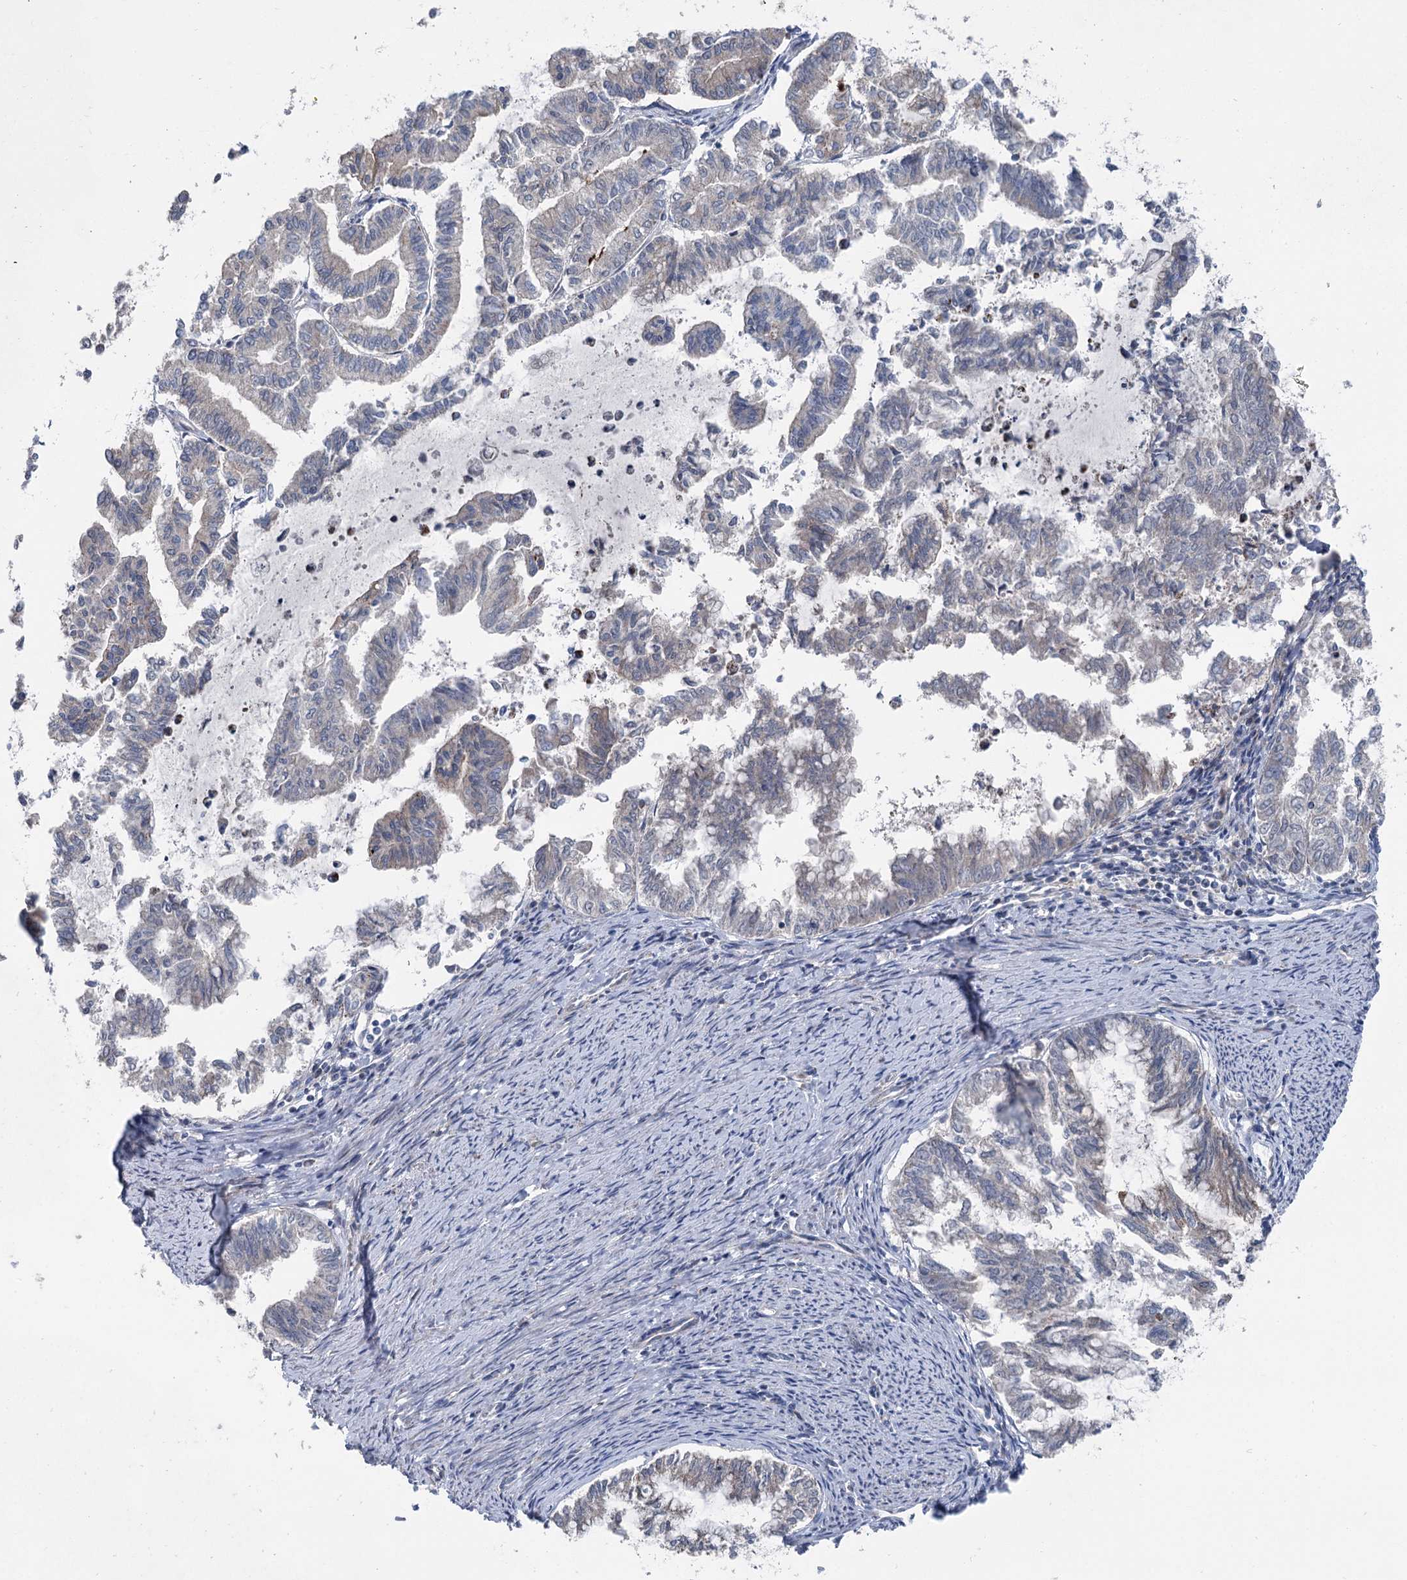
{"staining": {"intensity": "moderate", "quantity": "<25%", "location": "cytoplasmic/membranous"}, "tissue": "endometrial cancer", "cell_type": "Tumor cells", "image_type": "cancer", "snomed": [{"axis": "morphology", "description": "Adenocarcinoma, NOS"}, {"axis": "topography", "description": "Endometrium"}], "caption": "A high-resolution photomicrograph shows IHC staining of endometrial cancer (adenocarcinoma), which exhibits moderate cytoplasmic/membranous staining in about <25% of tumor cells.", "gene": "MARK2", "patient": {"sex": "female", "age": 79}}